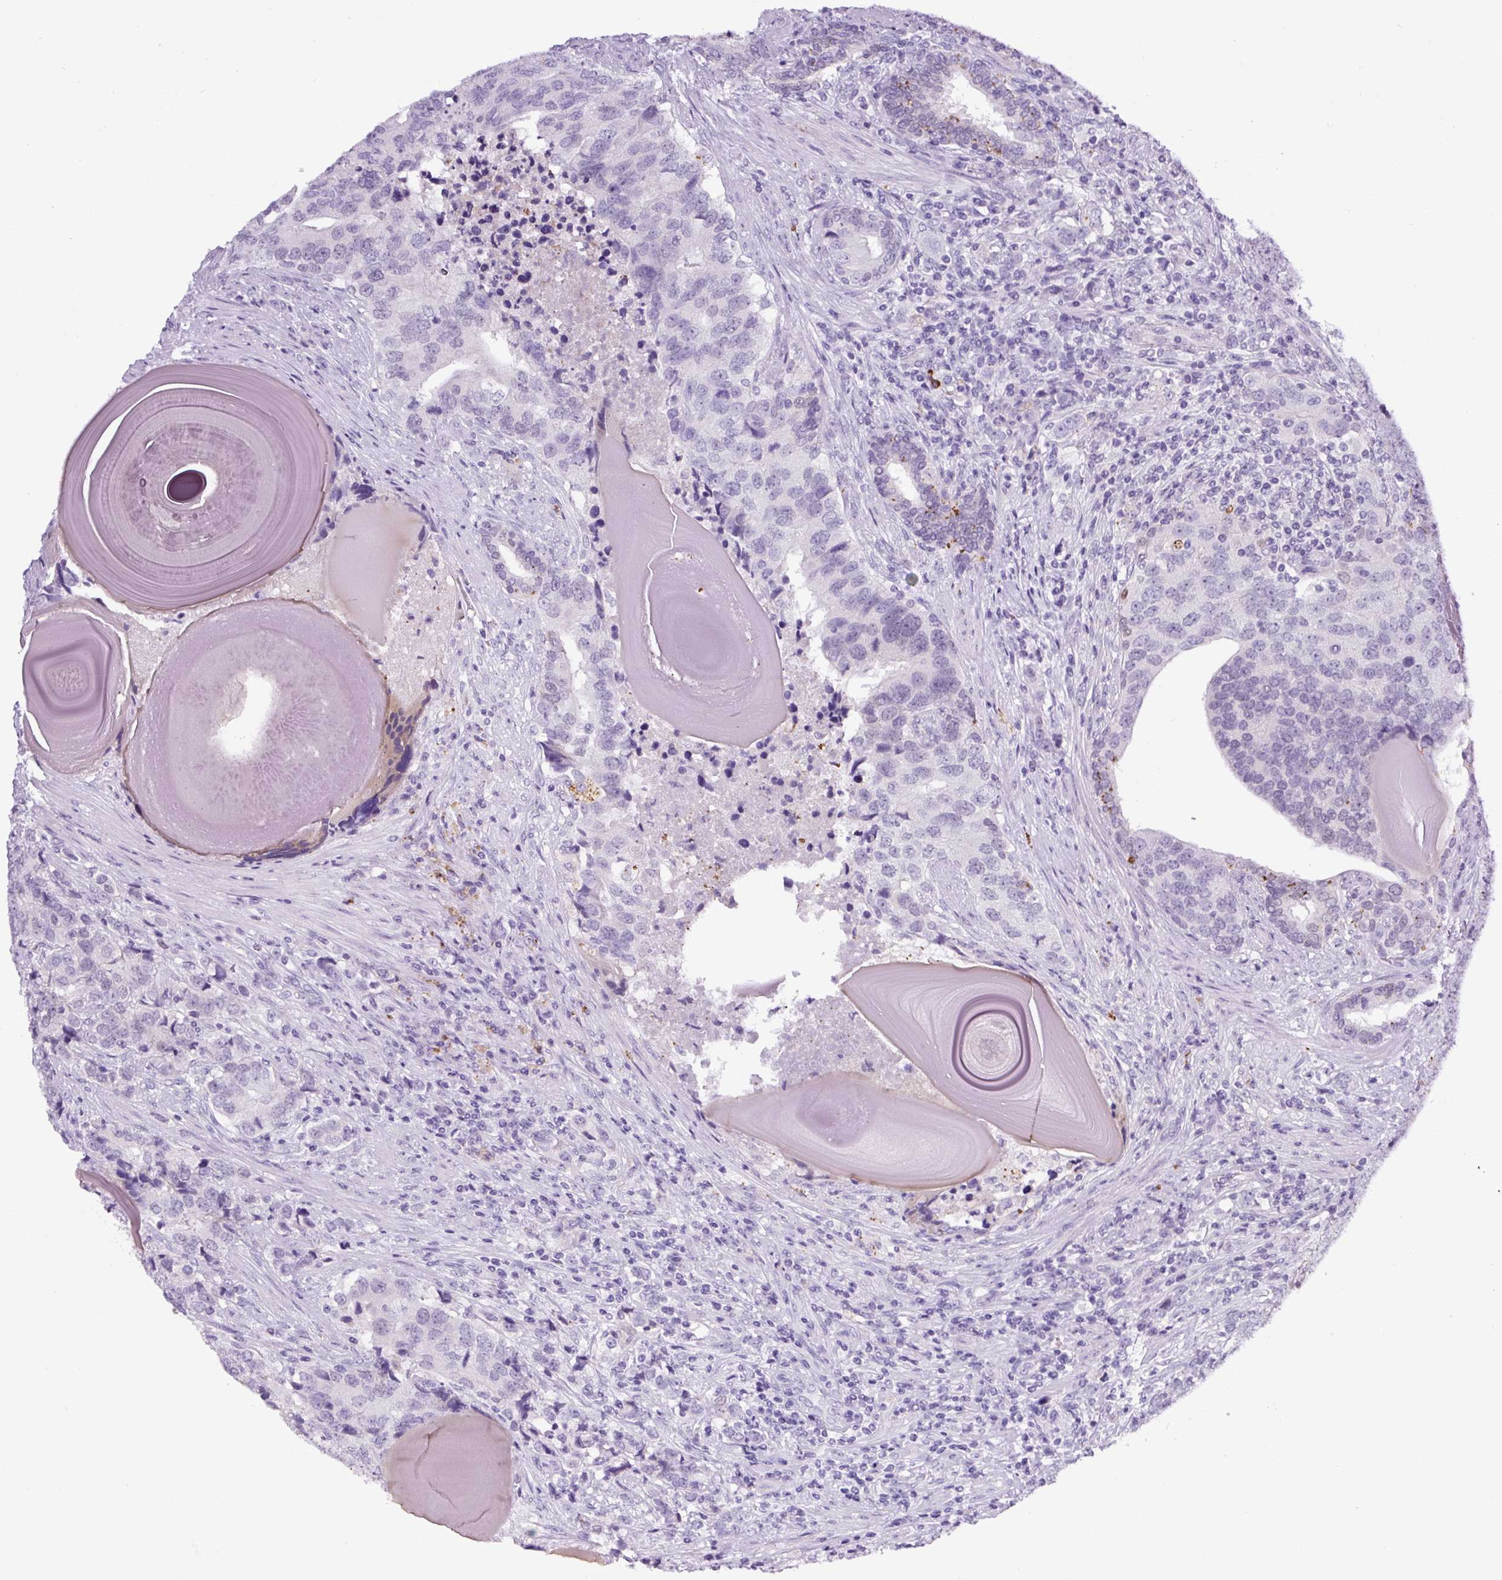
{"staining": {"intensity": "negative", "quantity": "none", "location": "none"}, "tissue": "prostate cancer", "cell_type": "Tumor cells", "image_type": "cancer", "snomed": [{"axis": "morphology", "description": "Adenocarcinoma, High grade"}, {"axis": "topography", "description": "Prostate"}], "caption": "High-grade adenocarcinoma (prostate) was stained to show a protein in brown. There is no significant expression in tumor cells.", "gene": "SP8", "patient": {"sex": "male", "age": 68}}